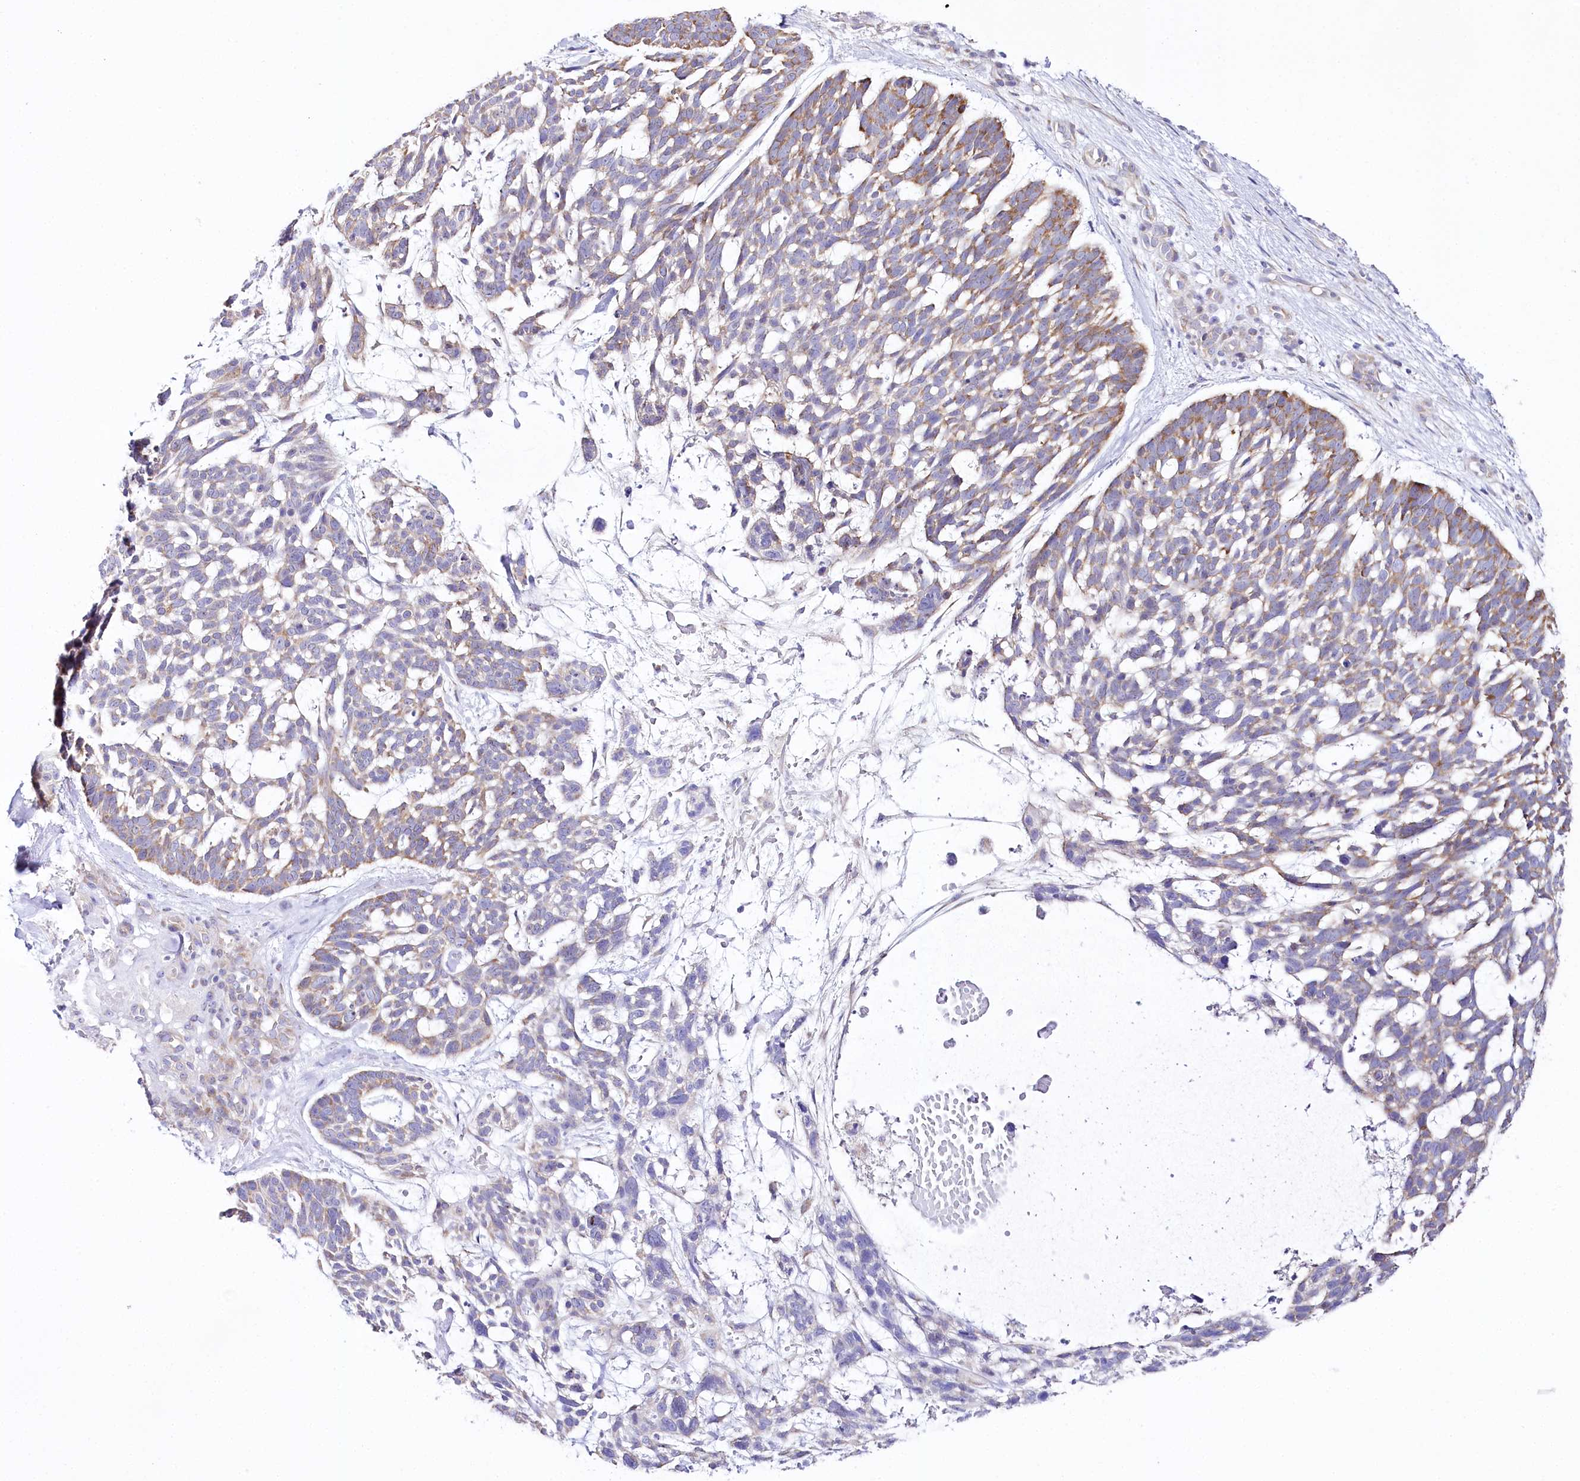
{"staining": {"intensity": "moderate", "quantity": "<25%", "location": "cytoplasmic/membranous"}, "tissue": "skin cancer", "cell_type": "Tumor cells", "image_type": "cancer", "snomed": [{"axis": "morphology", "description": "Basal cell carcinoma"}, {"axis": "topography", "description": "Skin"}], "caption": "DAB immunohistochemical staining of human skin cancer exhibits moderate cytoplasmic/membranous protein positivity in approximately <25% of tumor cells.", "gene": "CSN3", "patient": {"sex": "male", "age": 88}}